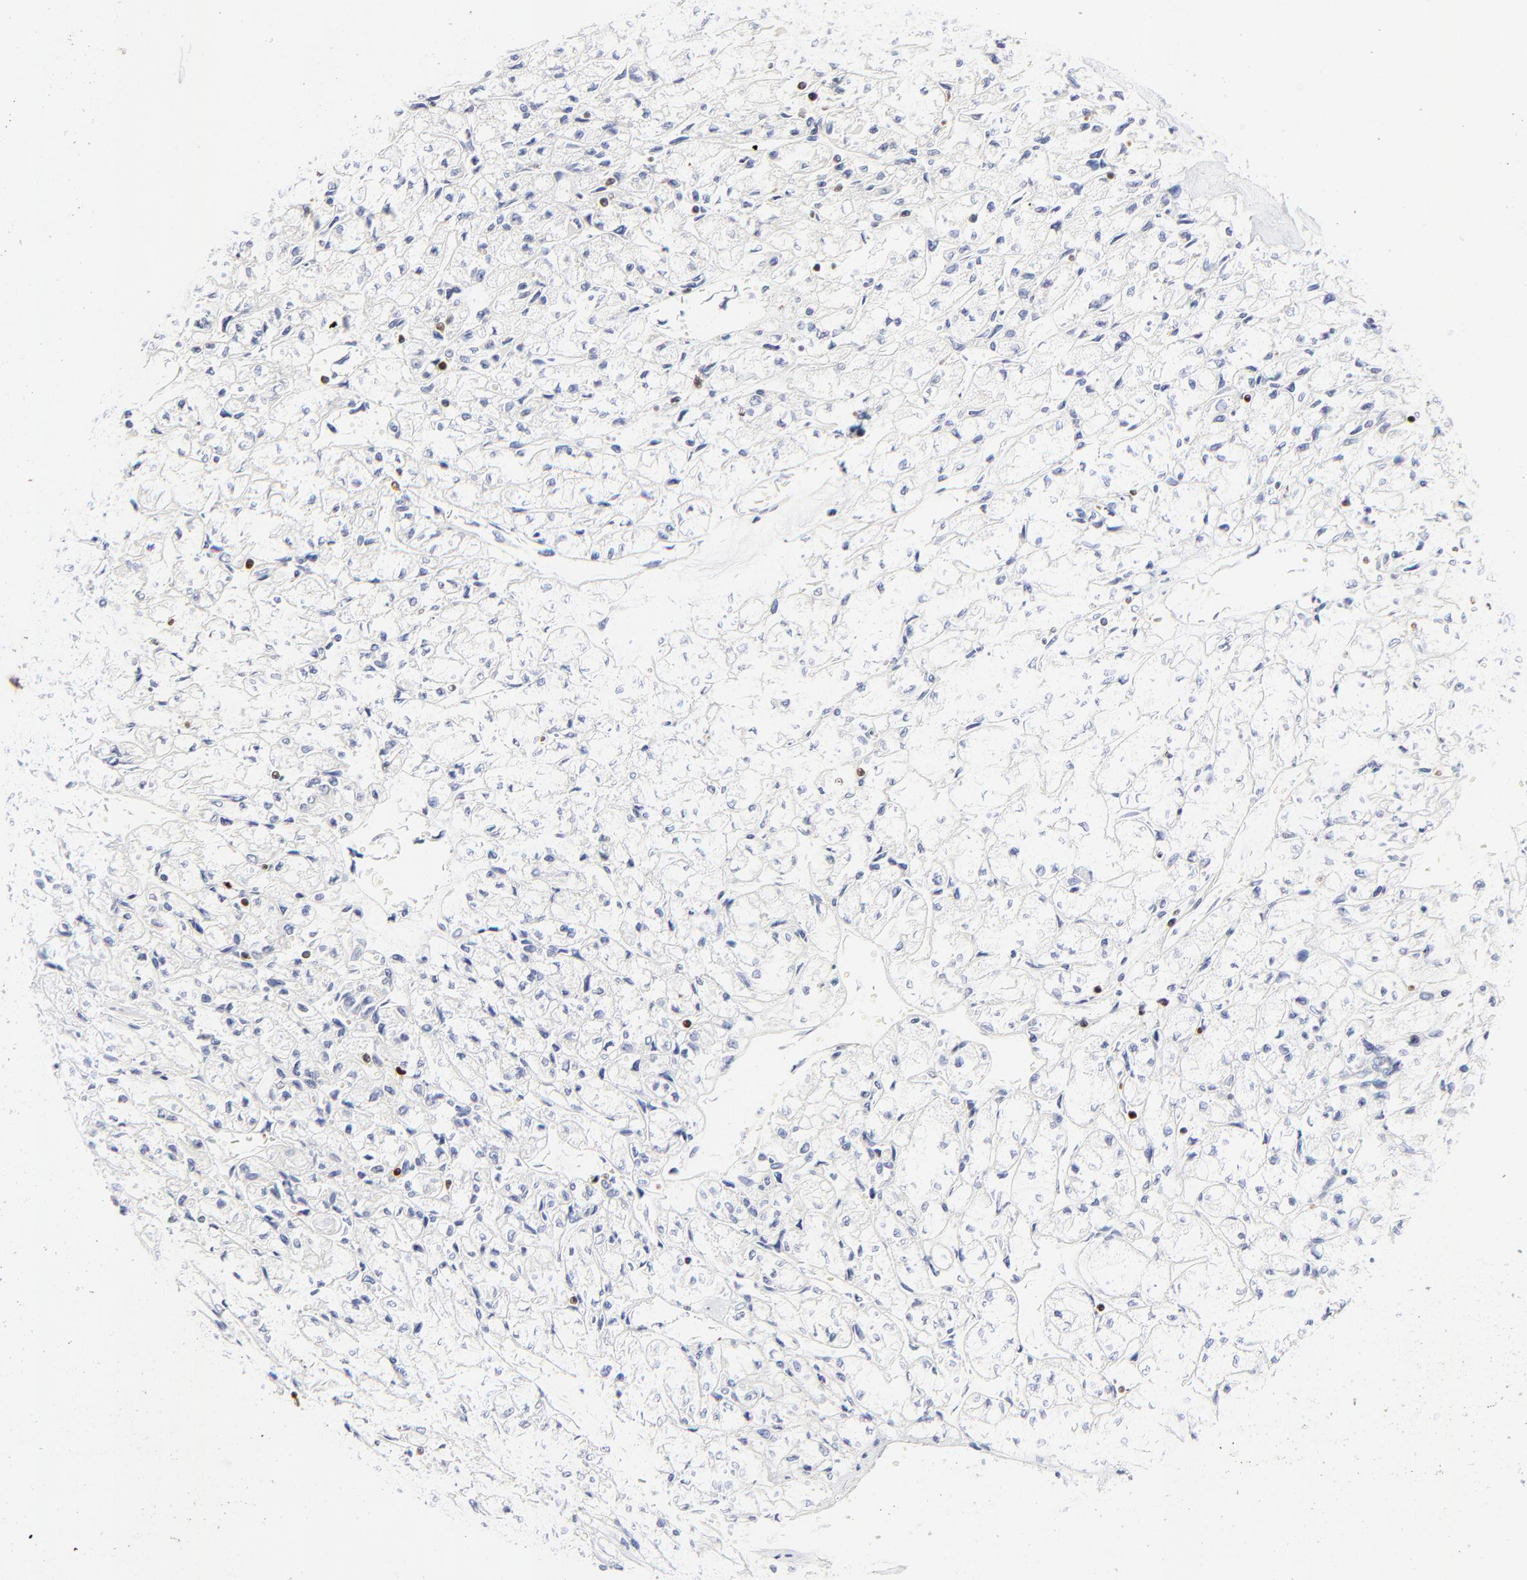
{"staining": {"intensity": "negative", "quantity": "none", "location": "none"}, "tissue": "renal cancer", "cell_type": "Tumor cells", "image_type": "cancer", "snomed": [{"axis": "morphology", "description": "Adenocarcinoma, NOS"}, {"axis": "topography", "description": "Kidney"}], "caption": "There is no significant staining in tumor cells of renal adenocarcinoma.", "gene": "ZAP70", "patient": {"sex": "male", "age": 78}}